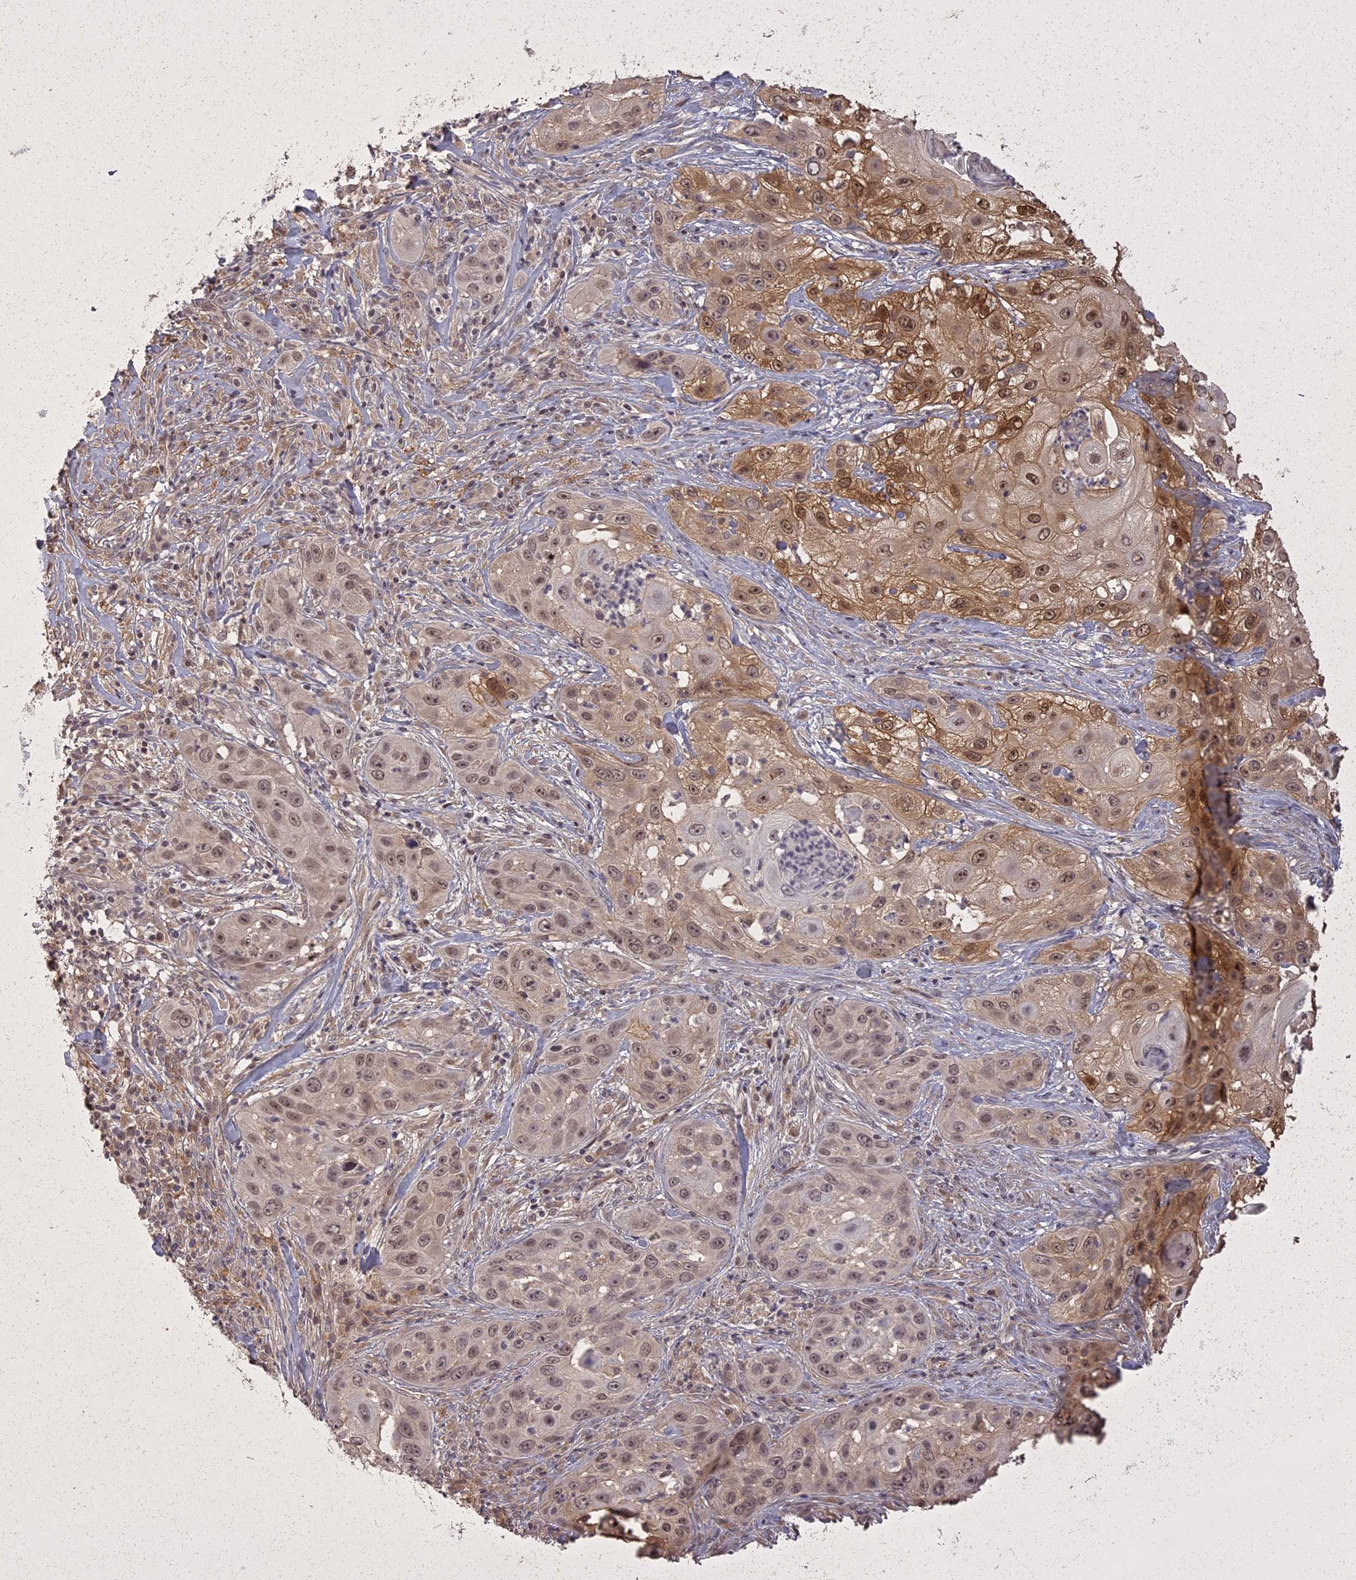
{"staining": {"intensity": "moderate", "quantity": "25%-75%", "location": "cytoplasmic/membranous,nuclear"}, "tissue": "skin cancer", "cell_type": "Tumor cells", "image_type": "cancer", "snomed": [{"axis": "morphology", "description": "Squamous cell carcinoma, NOS"}, {"axis": "topography", "description": "Skin"}], "caption": "The image exhibits a brown stain indicating the presence of a protein in the cytoplasmic/membranous and nuclear of tumor cells in skin squamous cell carcinoma. The protein of interest is shown in brown color, while the nuclei are stained blue.", "gene": "ING5", "patient": {"sex": "female", "age": 44}}